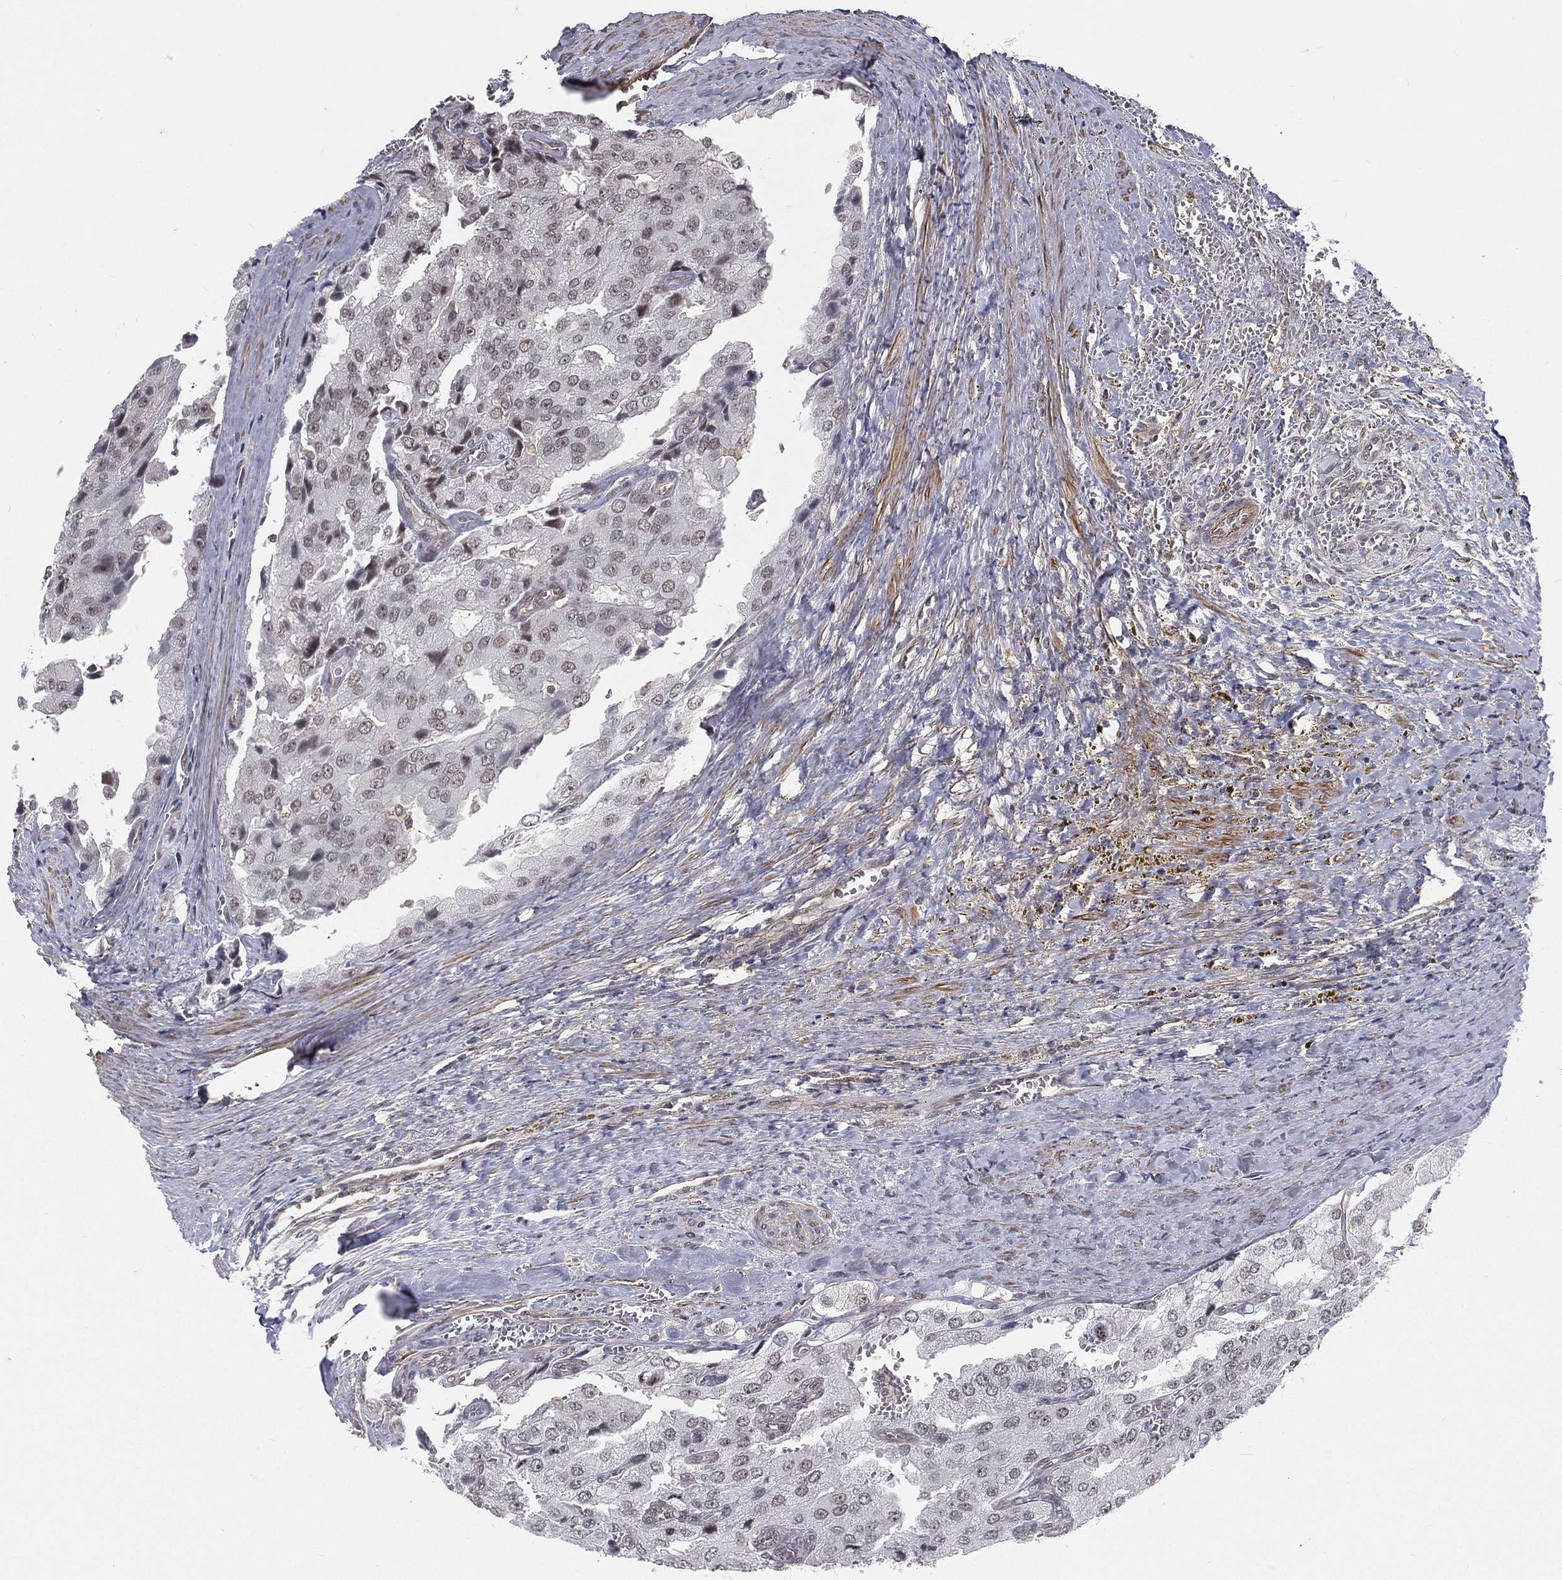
{"staining": {"intensity": "moderate", "quantity": "<25%", "location": "nuclear"}, "tissue": "prostate cancer", "cell_type": "Tumor cells", "image_type": "cancer", "snomed": [{"axis": "morphology", "description": "Adenocarcinoma, NOS"}, {"axis": "topography", "description": "Prostate and seminal vesicle, NOS"}, {"axis": "topography", "description": "Prostate"}], "caption": "An image of human prostate adenocarcinoma stained for a protein displays moderate nuclear brown staining in tumor cells.", "gene": "MORC2", "patient": {"sex": "male", "age": 67}}